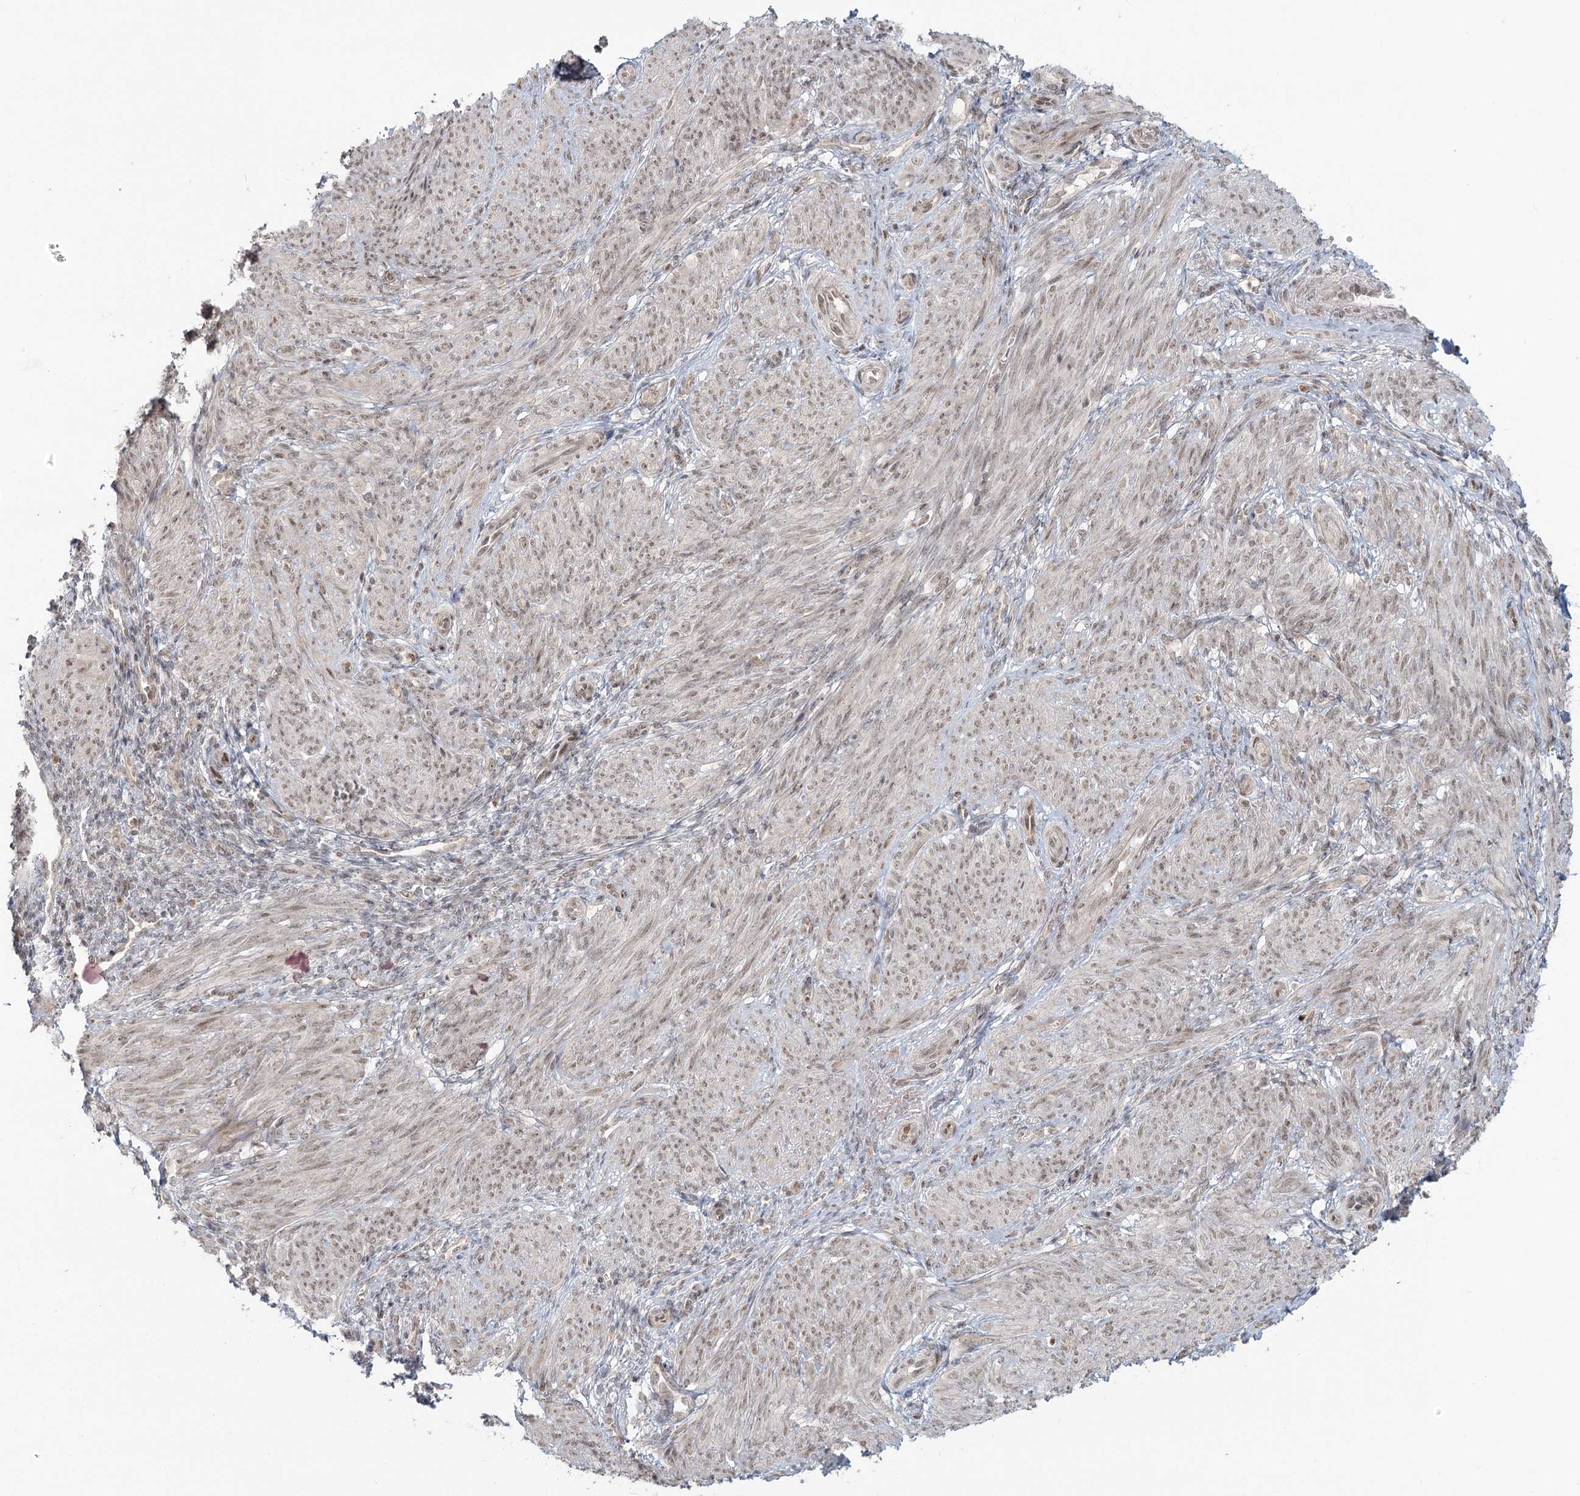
{"staining": {"intensity": "moderate", "quantity": "25%-75%", "location": "cytoplasmic/membranous,nuclear"}, "tissue": "smooth muscle", "cell_type": "Smooth muscle cells", "image_type": "normal", "snomed": [{"axis": "morphology", "description": "Normal tissue, NOS"}, {"axis": "topography", "description": "Smooth muscle"}], "caption": "Normal smooth muscle demonstrates moderate cytoplasmic/membranous,nuclear staining in about 25%-75% of smooth muscle cells.", "gene": "R3HCC1L", "patient": {"sex": "female", "age": 39}}